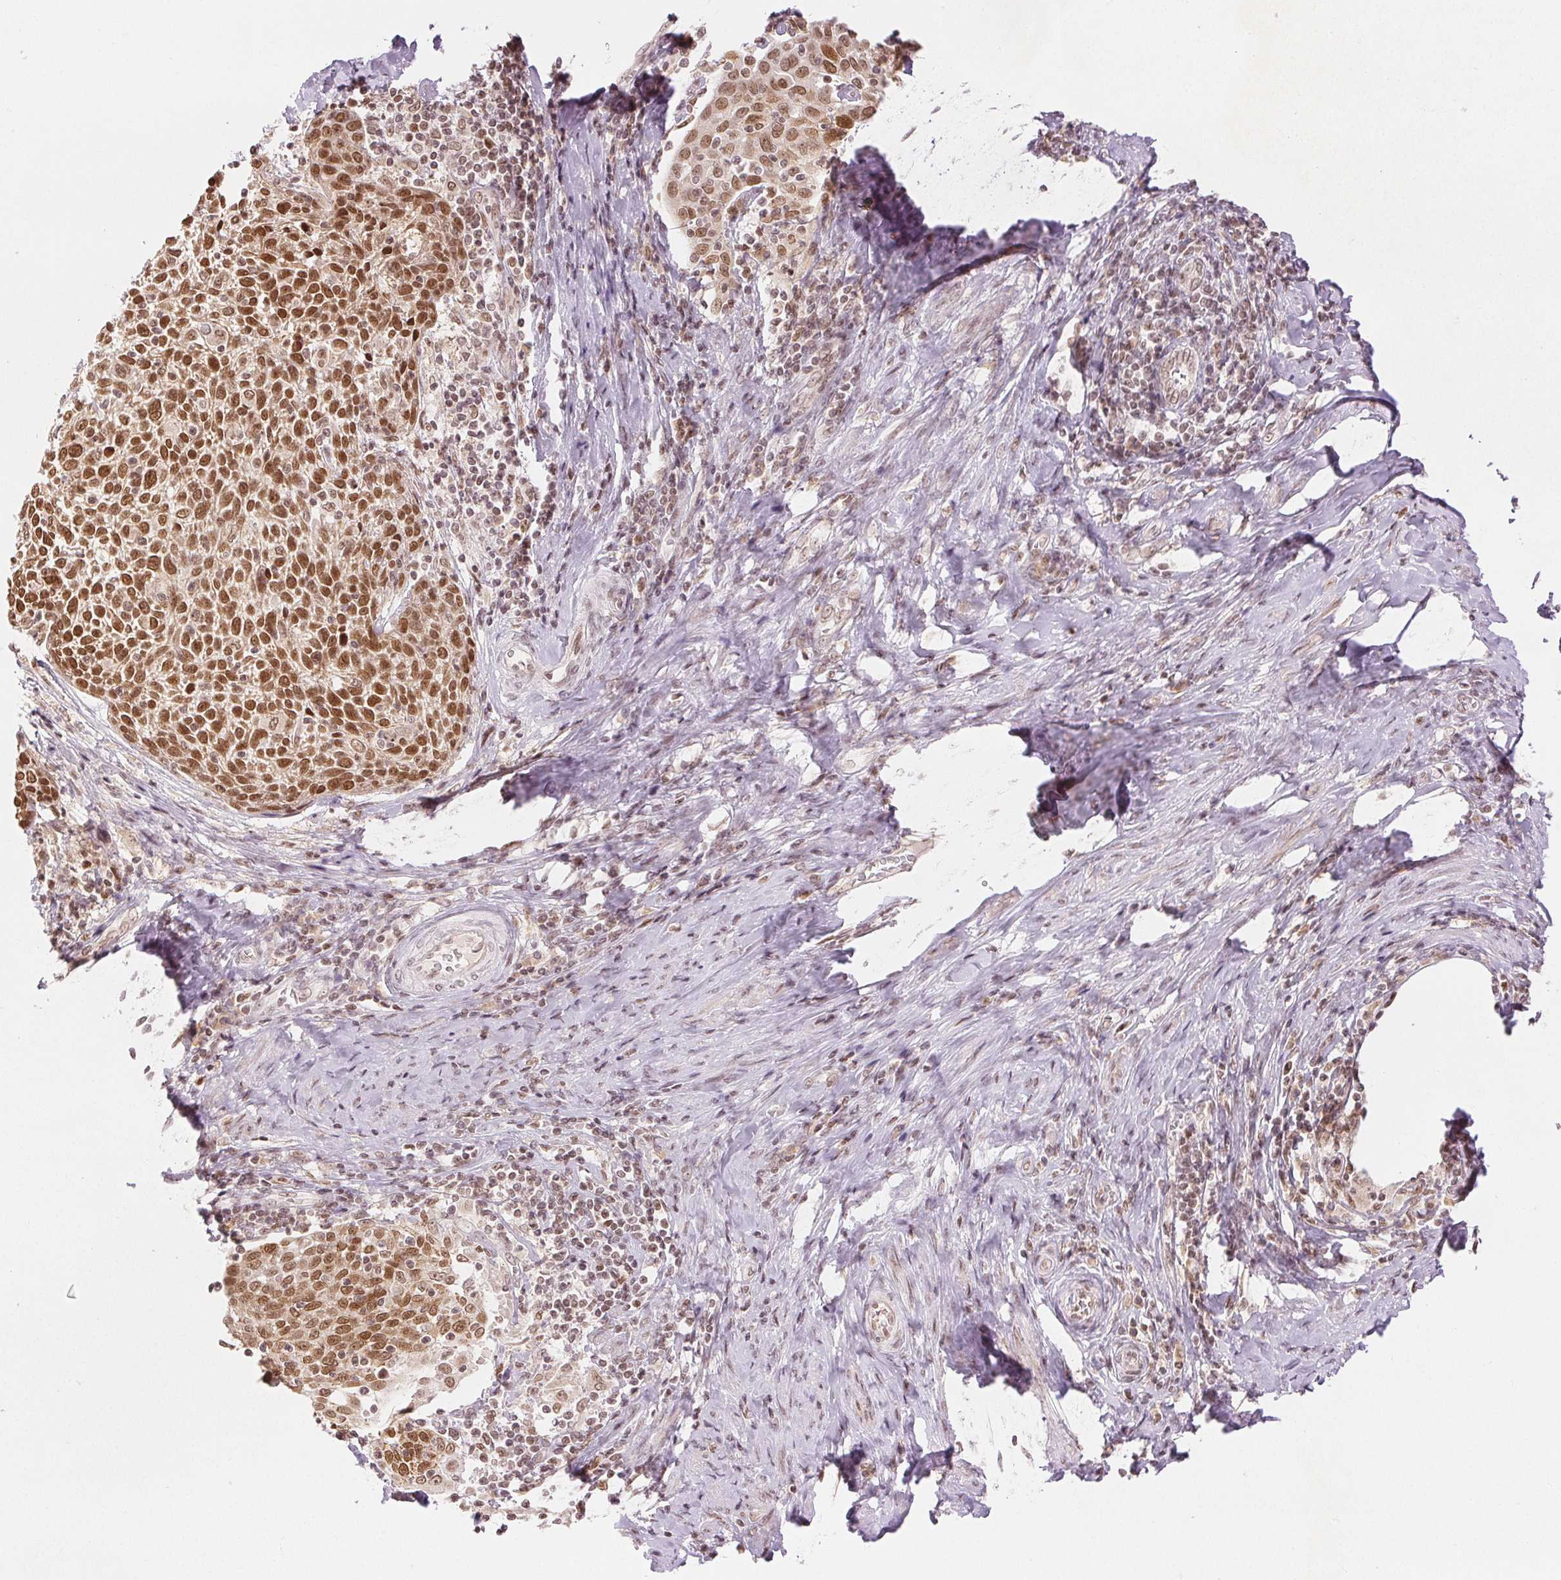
{"staining": {"intensity": "moderate", "quantity": ">75%", "location": "nuclear"}, "tissue": "cervical cancer", "cell_type": "Tumor cells", "image_type": "cancer", "snomed": [{"axis": "morphology", "description": "Squamous cell carcinoma, NOS"}, {"axis": "topography", "description": "Cervix"}], "caption": "Tumor cells reveal moderate nuclear staining in about >75% of cells in cervical squamous cell carcinoma.", "gene": "DEK", "patient": {"sex": "female", "age": 61}}